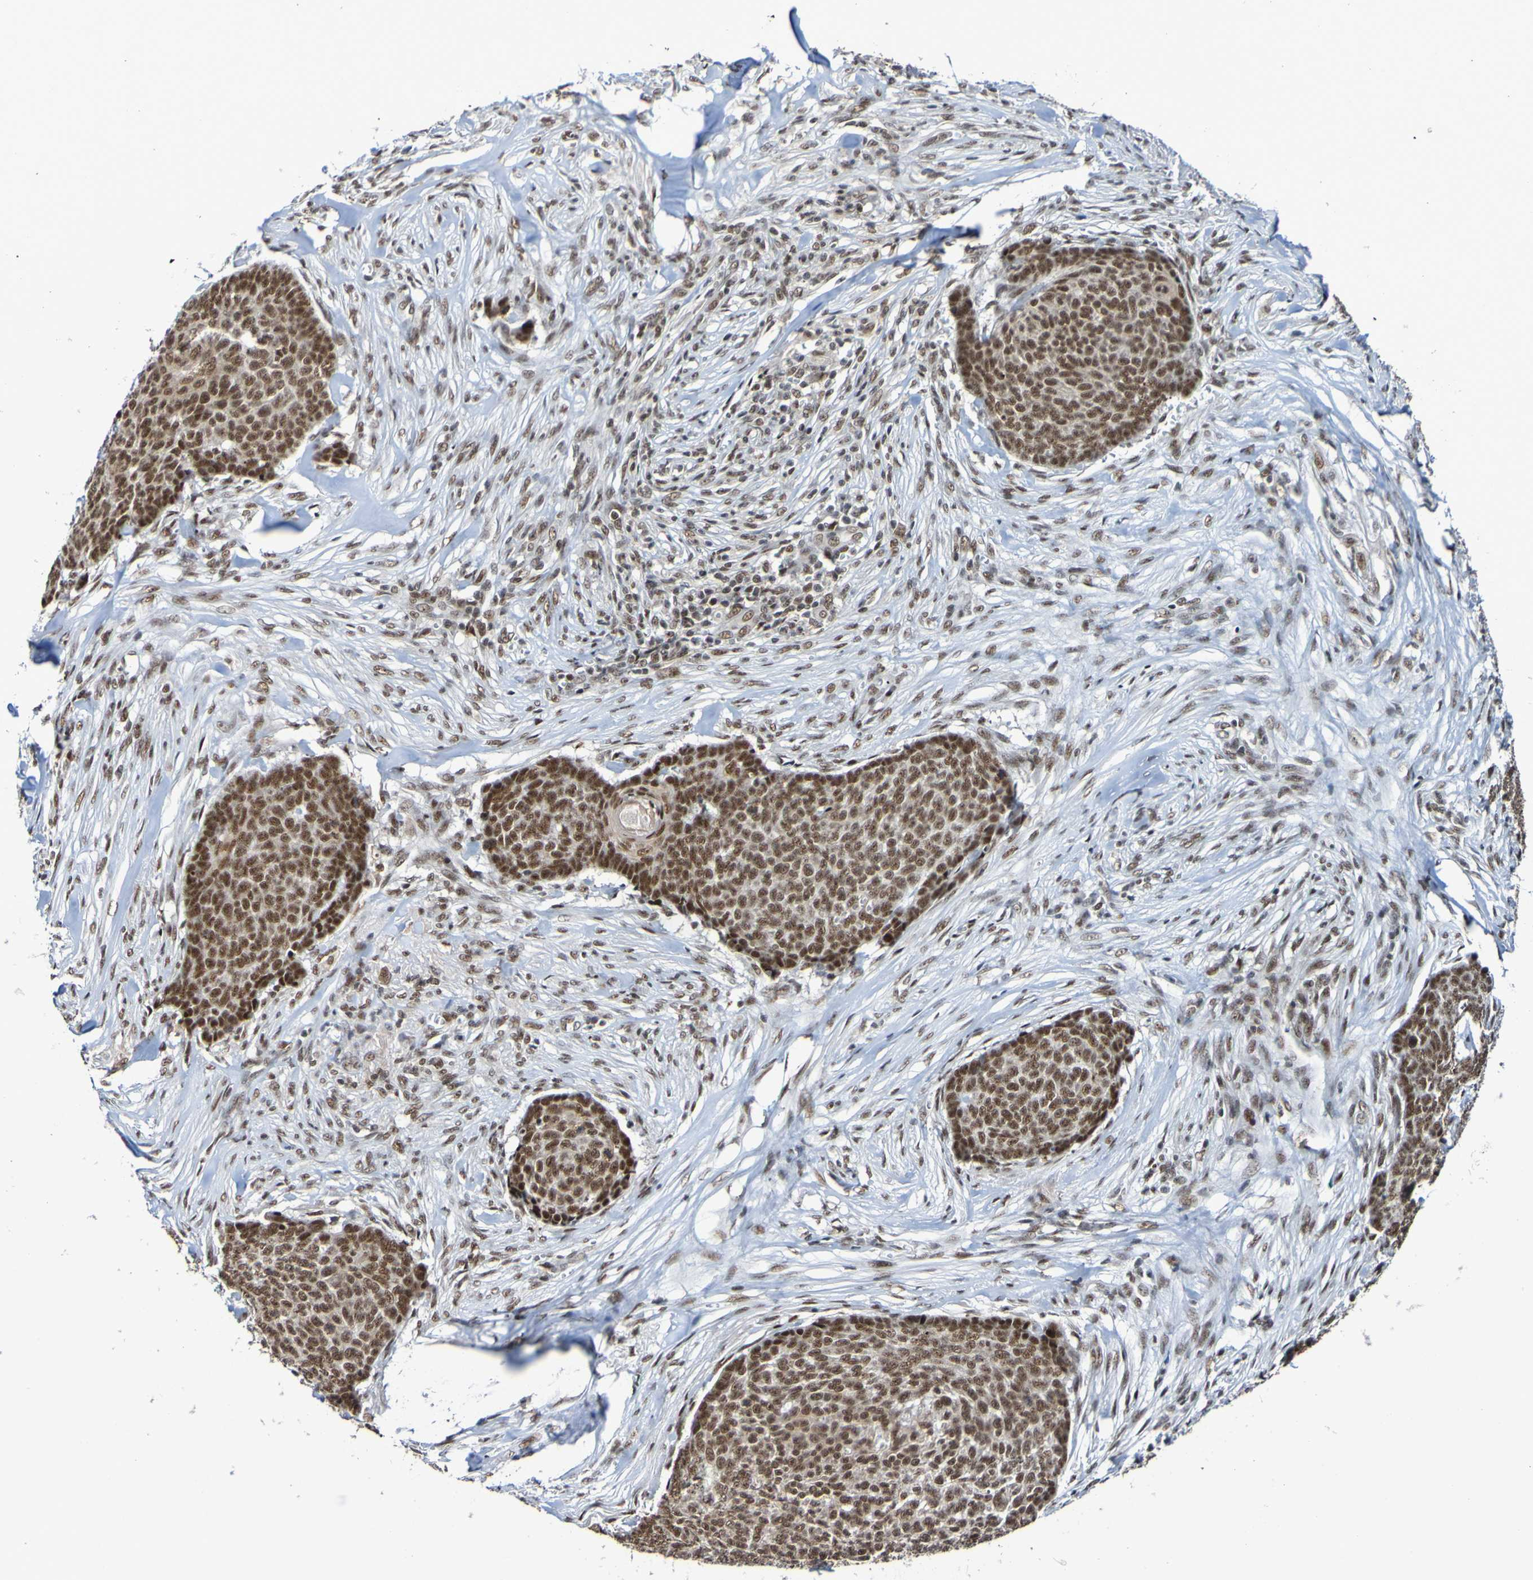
{"staining": {"intensity": "strong", "quantity": ">75%", "location": "nuclear"}, "tissue": "skin cancer", "cell_type": "Tumor cells", "image_type": "cancer", "snomed": [{"axis": "morphology", "description": "Basal cell carcinoma"}, {"axis": "topography", "description": "Skin"}], "caption": "Approximately >75% of tumor cells in basal cell carcinoma (skin) exhibit strong nuclear protein staining as visualized by brown immunohistochemical staining.", "gene": "CDC5L", "patient": {"sex": "male", "age": 84}}